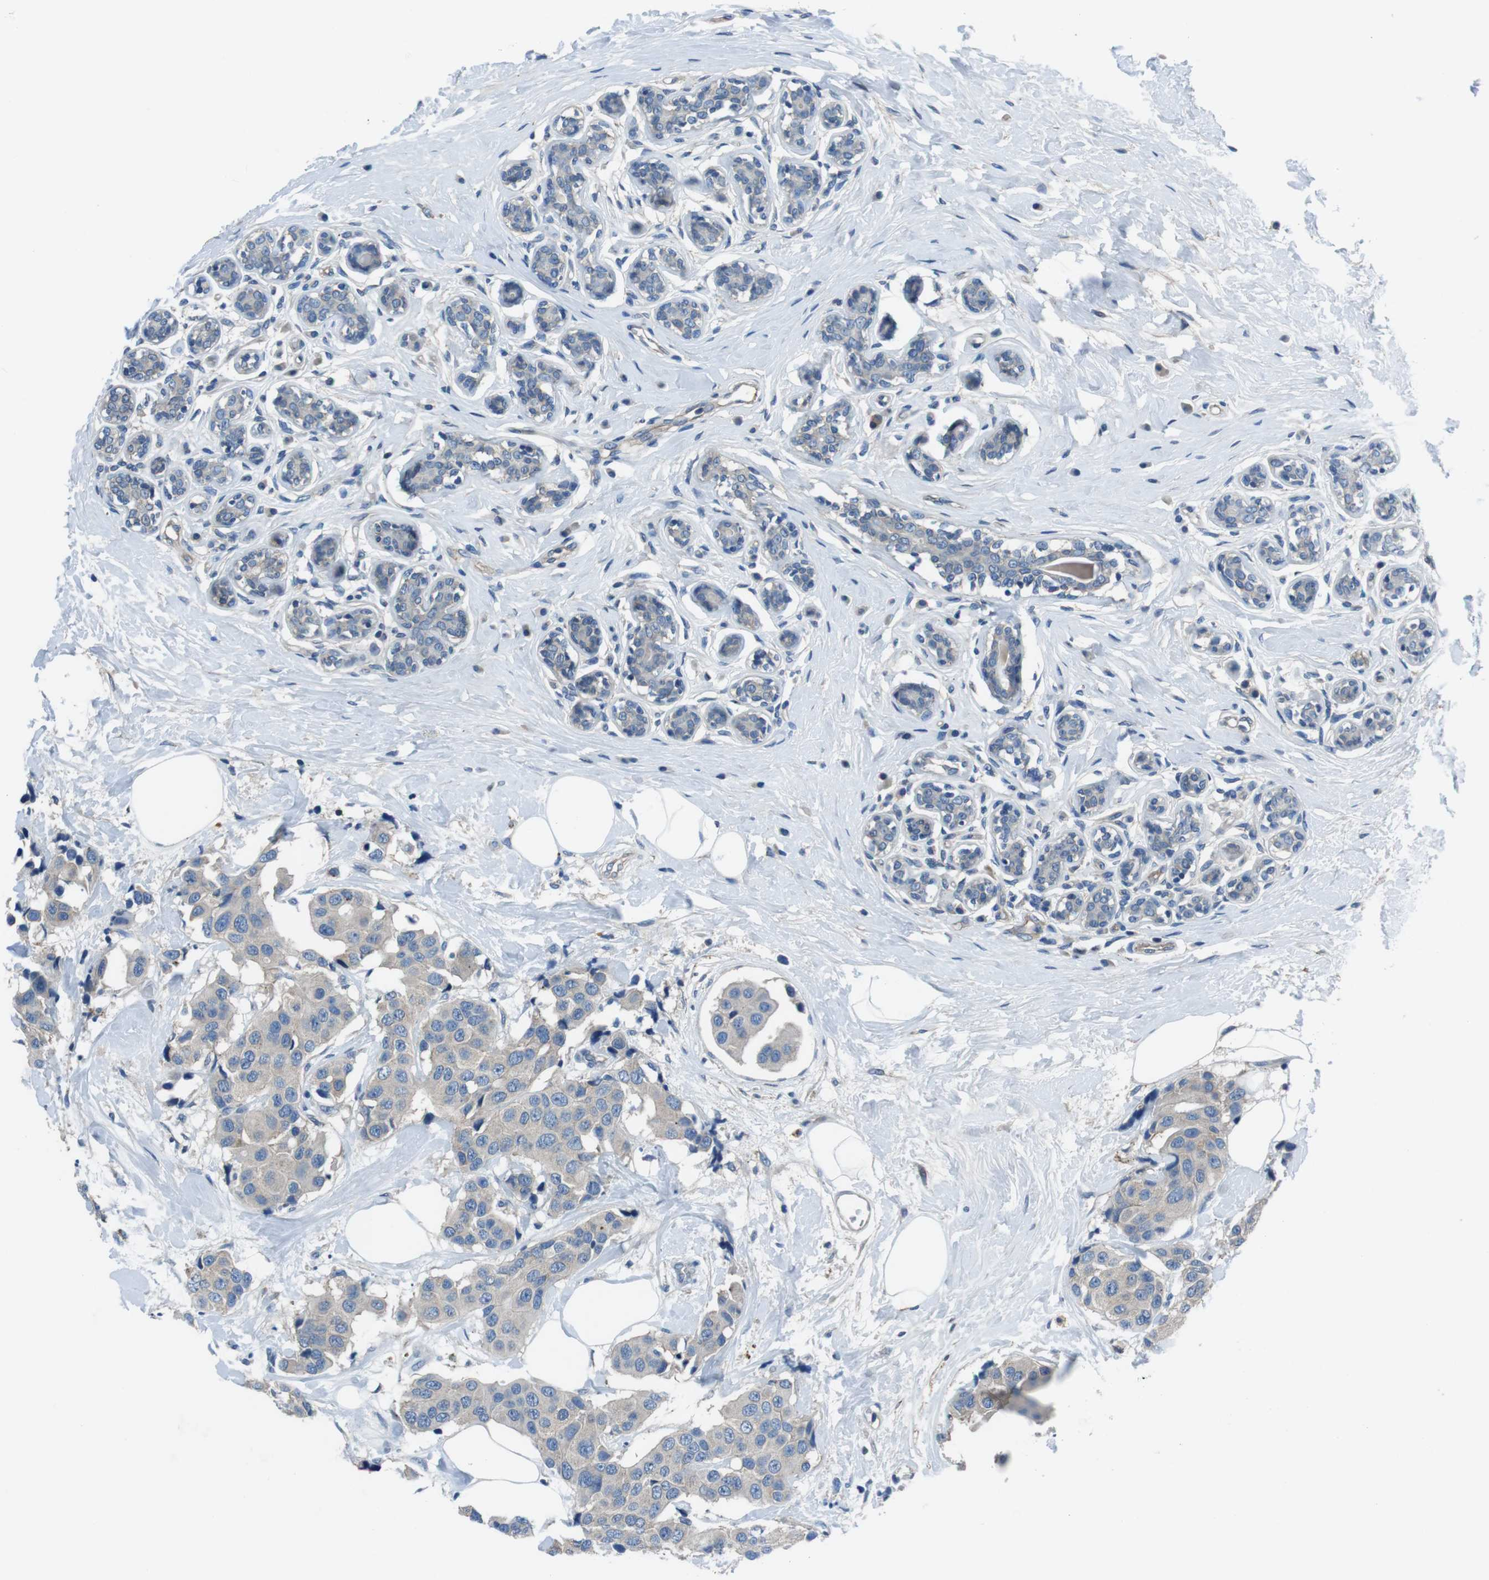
{"staining": {"intensity": "weak", "quantity": ">75%", "location": "cytoplasmic/membranous"}, "tissue": "breast cancer", "cell_type": "Tumor cells", "image_type": "cancer", "snomed": [{"axis": "morphology", "description": "Normal tissue, NOS"}, {"axis": "morphology", "description": "Duct carcinoma"}, {"axis": "topography", "description": "Breast"}], "caption": "Breast invasive ductal carcinoma stained with a brown dye demonstrates weak cytoplasmic/membranous positive positivity in about >75% of tumor cells.", "gene": "TULP3", "patient": {"sex": "female", "age": 39}}